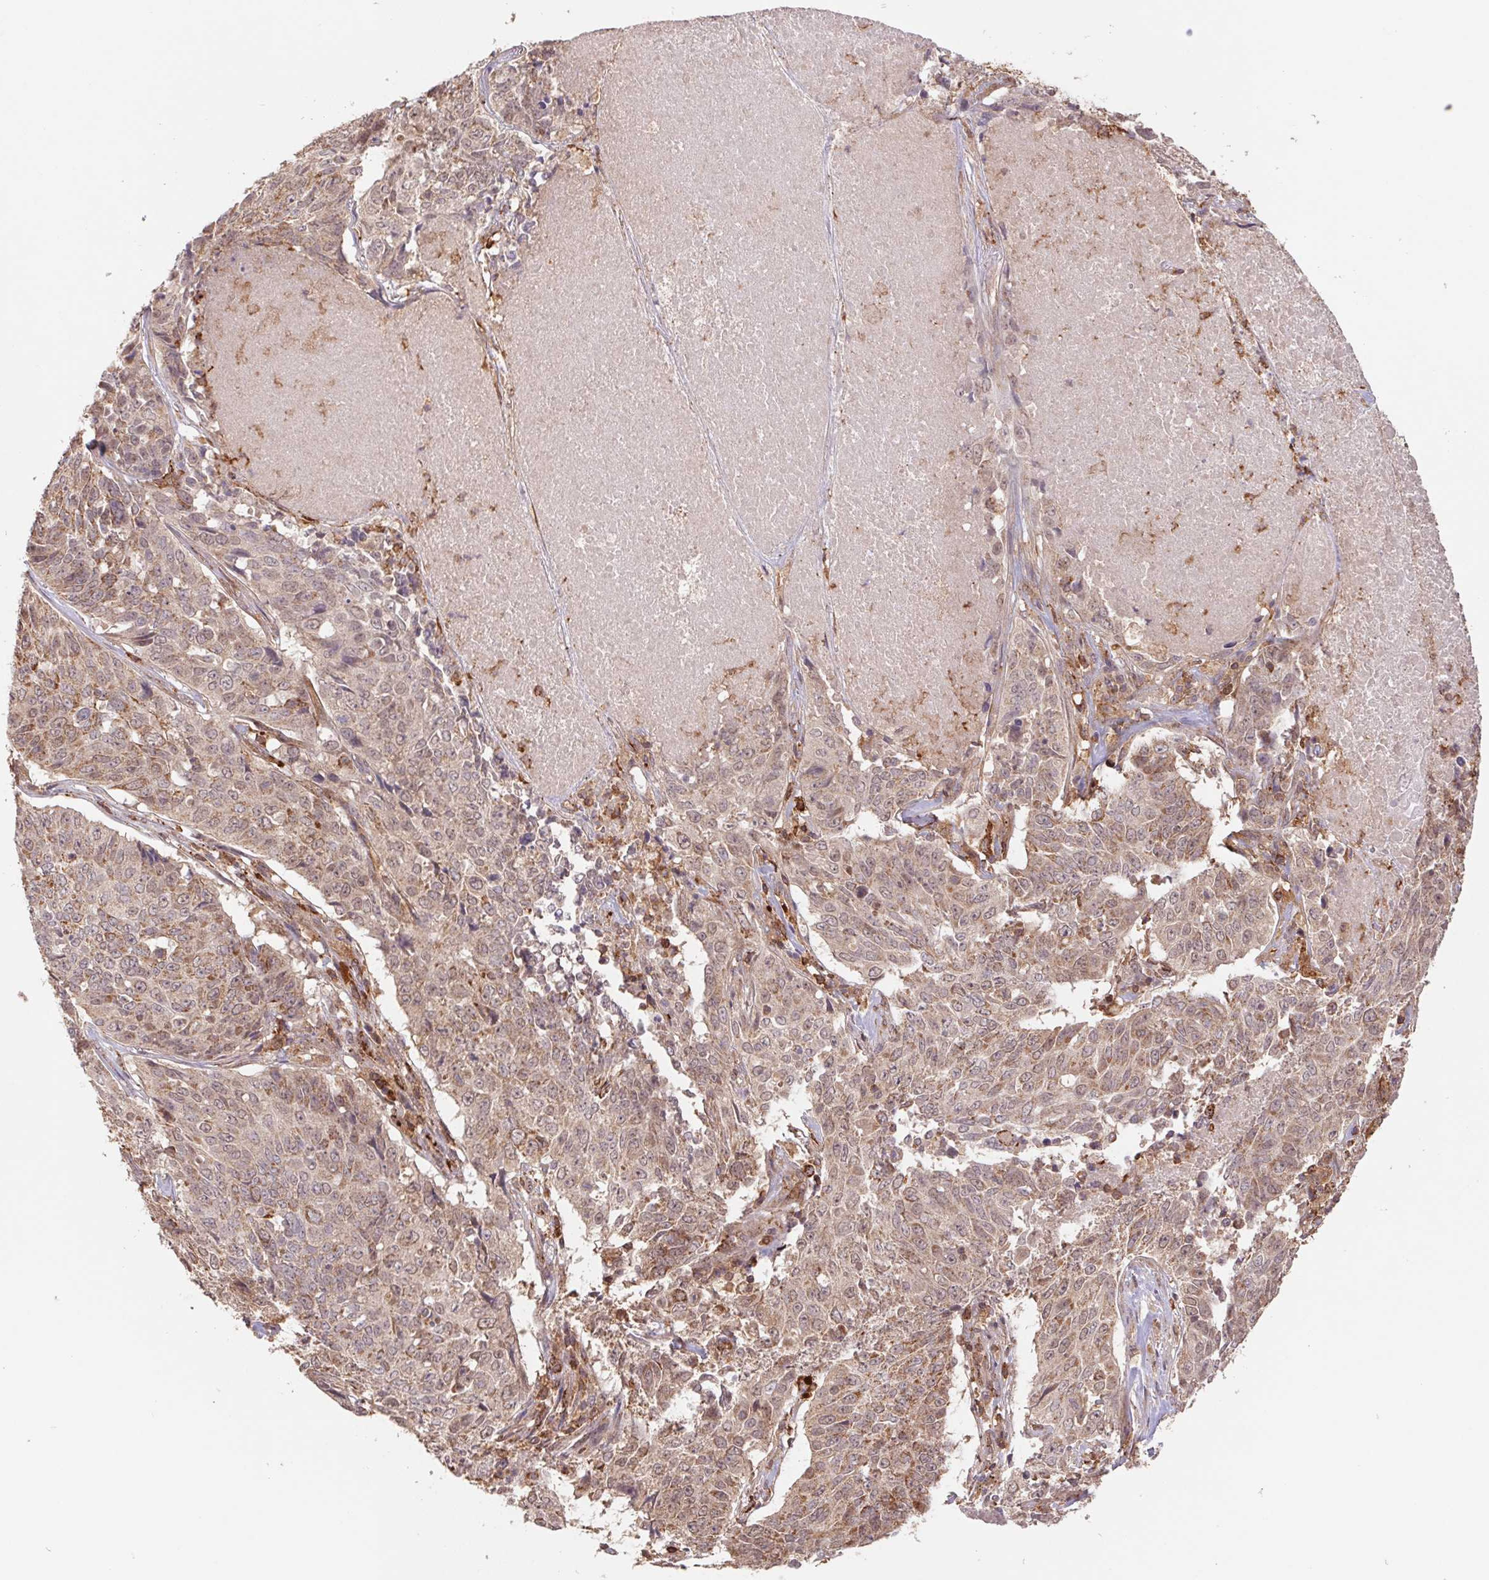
{"staining": {"intensity": "weak", "quantity": "25%-75%", "location": "cytoplasmic/membranous"}, "tissue": "lung cancer", "cell_type": "Tumor cells", "image_type": "cancer", "snomed": [{"axis": "morphology", "description": "Normal tissue, NOS"}, {"axis": "morphology", "description": "Squamous cell carcinoma, NOS"}, {"axis": "topography", "description": "Bronchus"}, {"axis": "topography", "description": "Lung"}], "caption": "Immunohistochemistry (IHC) staining of lung cancer (squamous cell carcinoma), which shows low levels of weak cytoplasmic/membranous staining in about 25%-75% of tumor cells indicating weak cytoplasmic/membranous protein staining. The staining was performed using DAB (brown) for protein detection and nuclei were counterstained in hematoxylin (blue).", "gene": "URM1", "patient": {"sex": "male", "age": 64}}